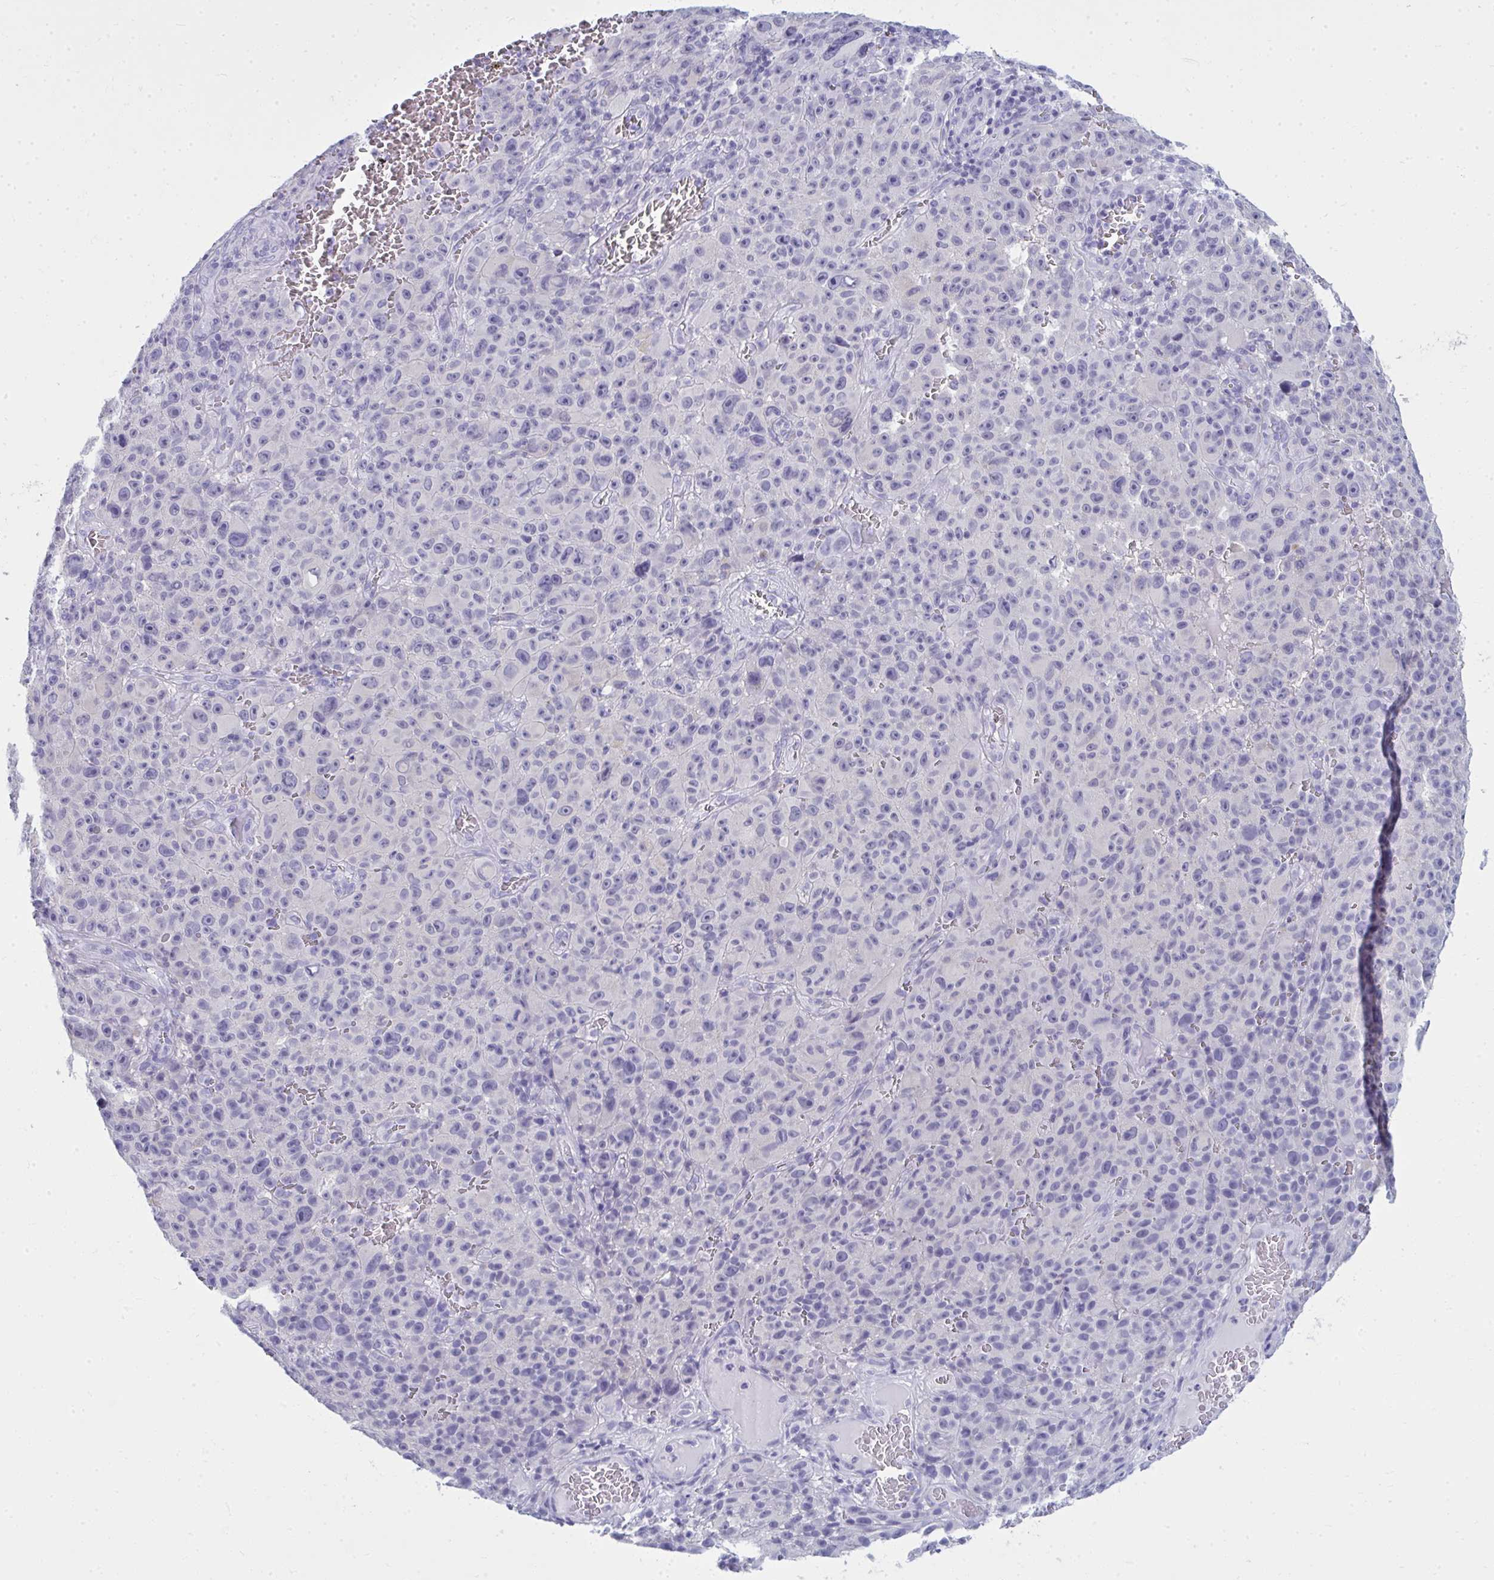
{"staining": {"intensity": "negative", "quantity": "none", "location": "none"}, "tissue": "melanoma", "cell_type": "Tumor cells", "image_type": "cancer", "snomed": [{"axis": "morphology", "description": "Malignant melanoma, NOS"}, {"axis": "topography", "description": "Skin"}], "caption": "A high-resolution histopathology image shows IHC staining of melanoma, which demonstrates no significant expression in tumor cells.", "gene": "QDPR", "patient": {"sex": "female", "age": 82}}